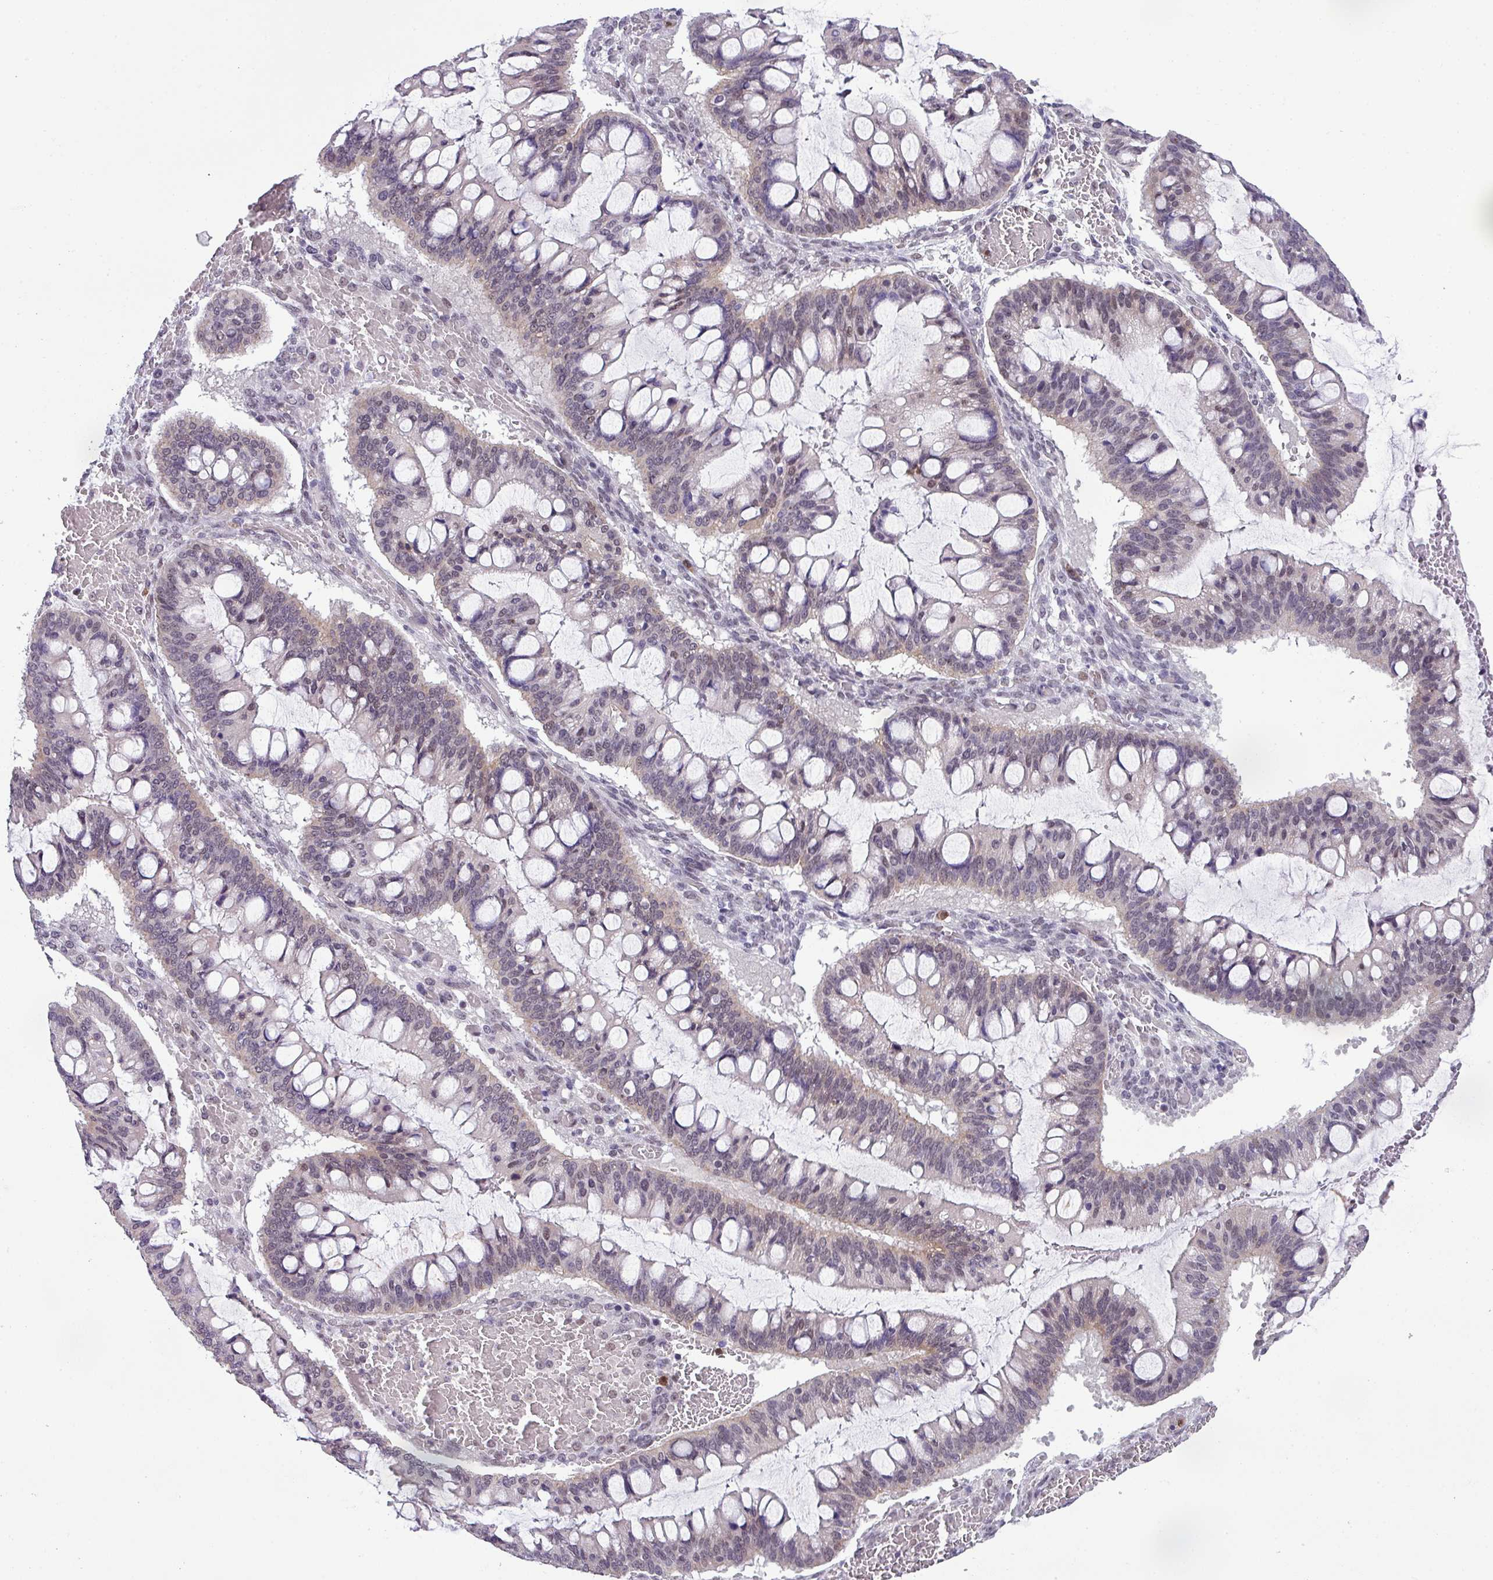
{"staining": {"intensity": "negative", "quantity": "none", "location": "none"}, "tissue": "ovarian cancer", "cell_type": "Tumor cells", "image_type": "cancer", "snomed": [{"axis": "morphology", "description": "Cystadenocarcinoma, mucinous, NOS"}, {"axis": "topography", "description": "Ovary"}], "caption": "There is no significant expression in tumor cells of ovarian cancer (mucinous cystadenocarcinoma).", "gene": "ZFP3", "patient": {"sex": "female", "age": 73}}